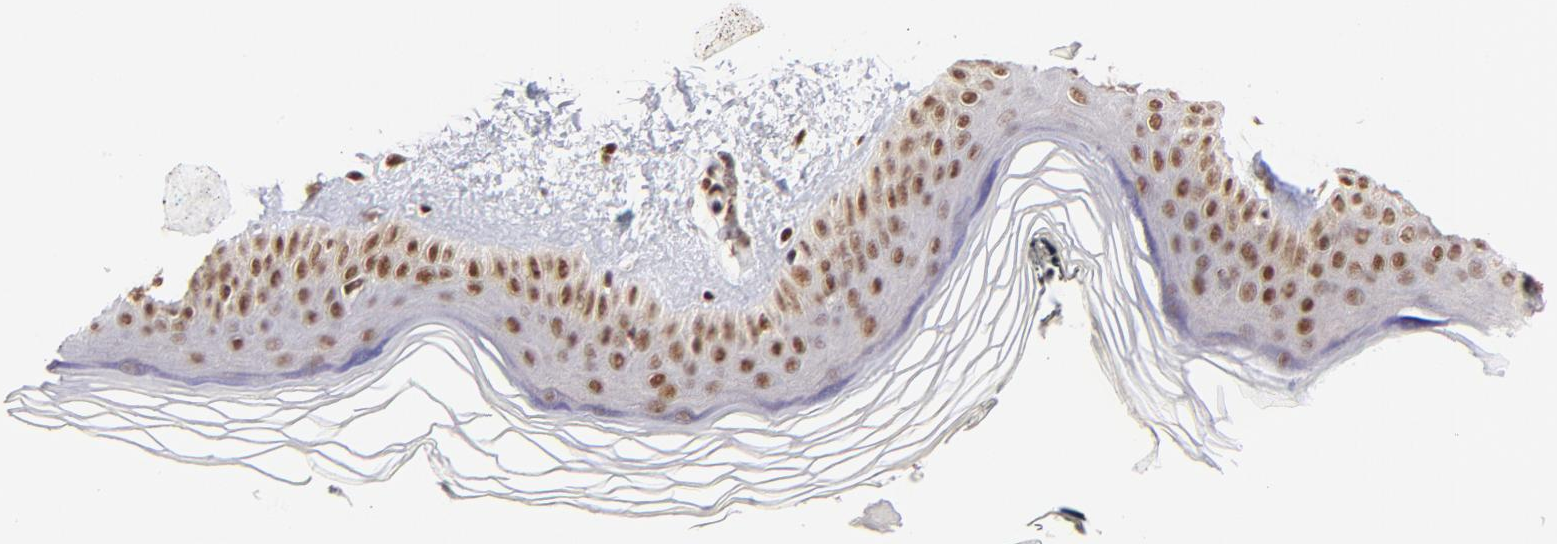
{"staining": {"intensity": "moderate", "quantity": ">75%", "location": "nuclear"}, "tissue": "skin", "cell_type": "Fibroblasts", "image_type": "normal", "snomed": [{"axis": "morphology", "description": "Normal tissue, NOS"}, {"axis": "topography", "description": "Skin"}], "caption": "This is a micrograph of immunohistochemistry (IHC) staining of normal skin, which shows moderate staining in the nuclear of fibroblasts.", "gene": "ZFX", "patient": {"sex": "female", "age": 19}}